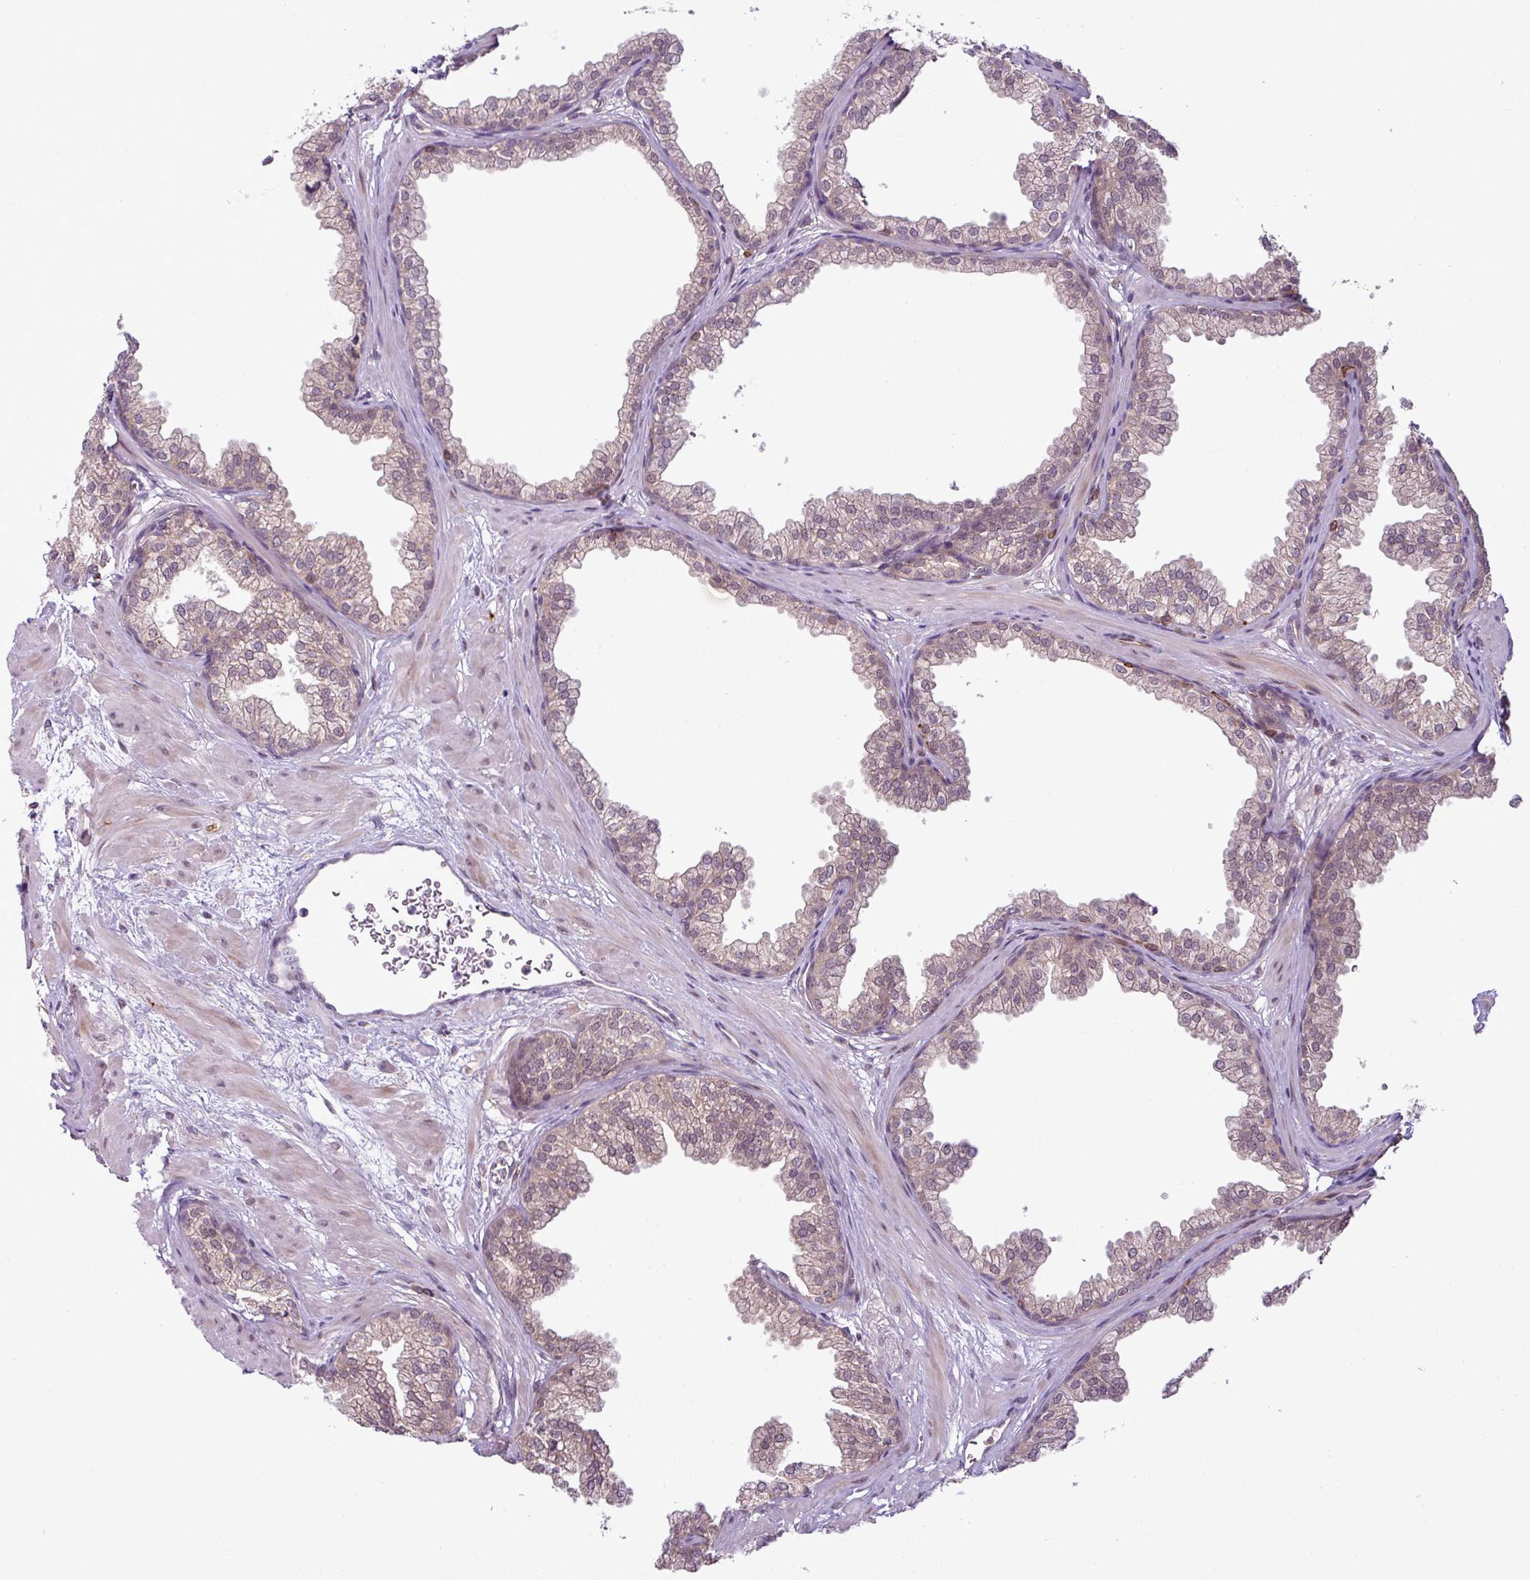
{"staining": {"intensity": "moderate", "quantity": "25%-75%", "location": "cytoplasmic/membranous"}, "tissue": "prostate", "cell_type": "Glandular cells", "image_type": "normal", "snomed": [{"axis": "morphology", "description": "Normal tissue, NOS"}, {"axis": "topography", "description": "Prostate"}], "caption": "Approximately 25%-75% of glandular cells in unremarkable human prostate demonstrate moderate cytoplasmic/membranous protein staining as visualized by brown immunohistochemical staining.", "gene": "ZC2HC1C", "patient": {"sex": "male", "age": 37}}